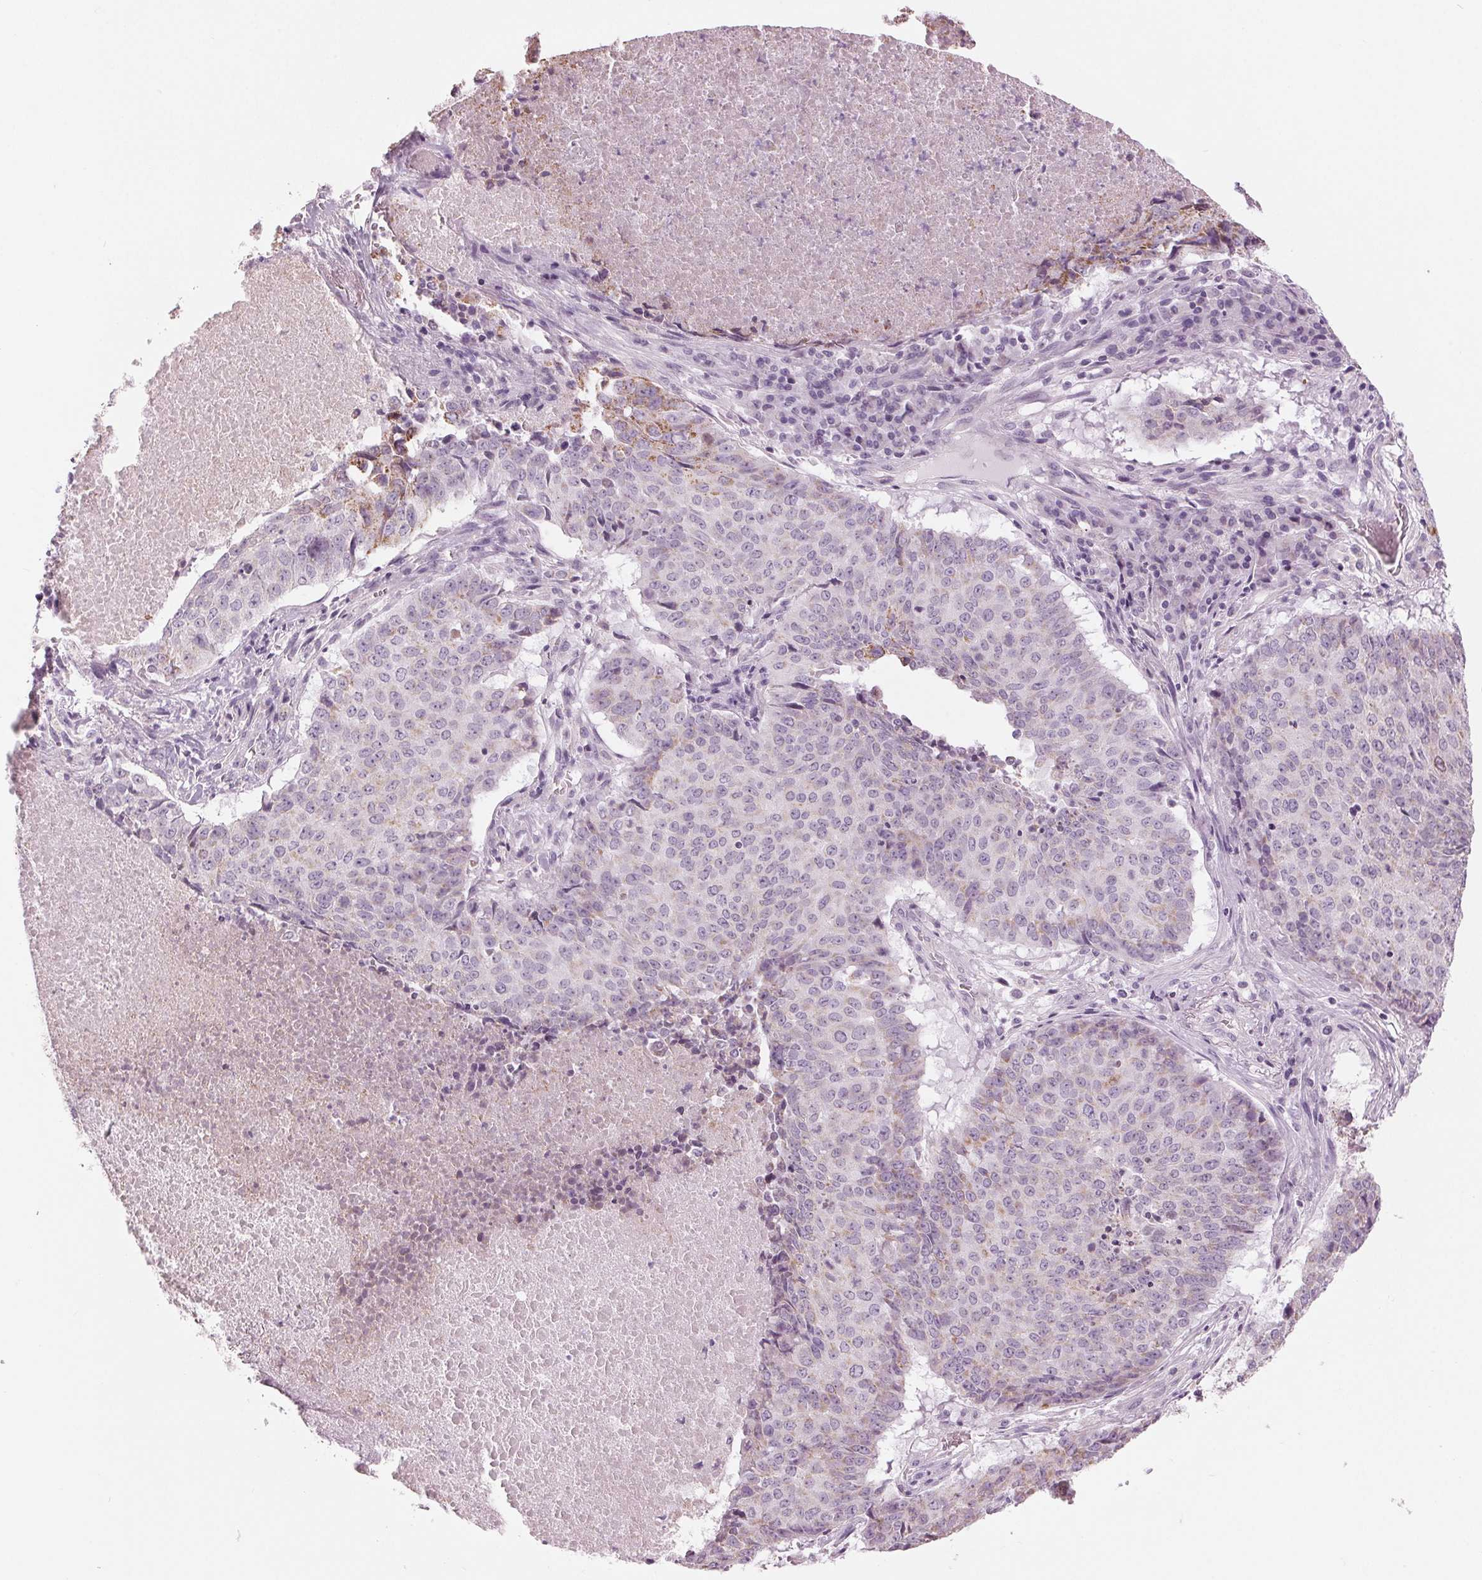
{"staining": {"intensity": "moderate", "quantity": "25%-75%", "location": "cytoplasmic/membranous"}, "tissue": "lung cancer", "cell_type": "Tumor cells", "image_type": "cancer", "snomed": [{"axis": "morphology", "description": "Normal tissue, NOS"}, {"axis": "morphology", "description": "Squamous cell carcinoma, NOS"}, {"axis": "topography", "description": "Bronchus"}, {"axis": "topography", "description": "Lung"}], "caption": "A high-resolution image shows immunohistochemistry (IHC) staining of lung cancer, which demonstrates moderate cytoplasmic/membranous staining in about 25%-75% of tumor cells.", "gene": "SAMD4A", "patient": {"sex": "male", "age": 64}}